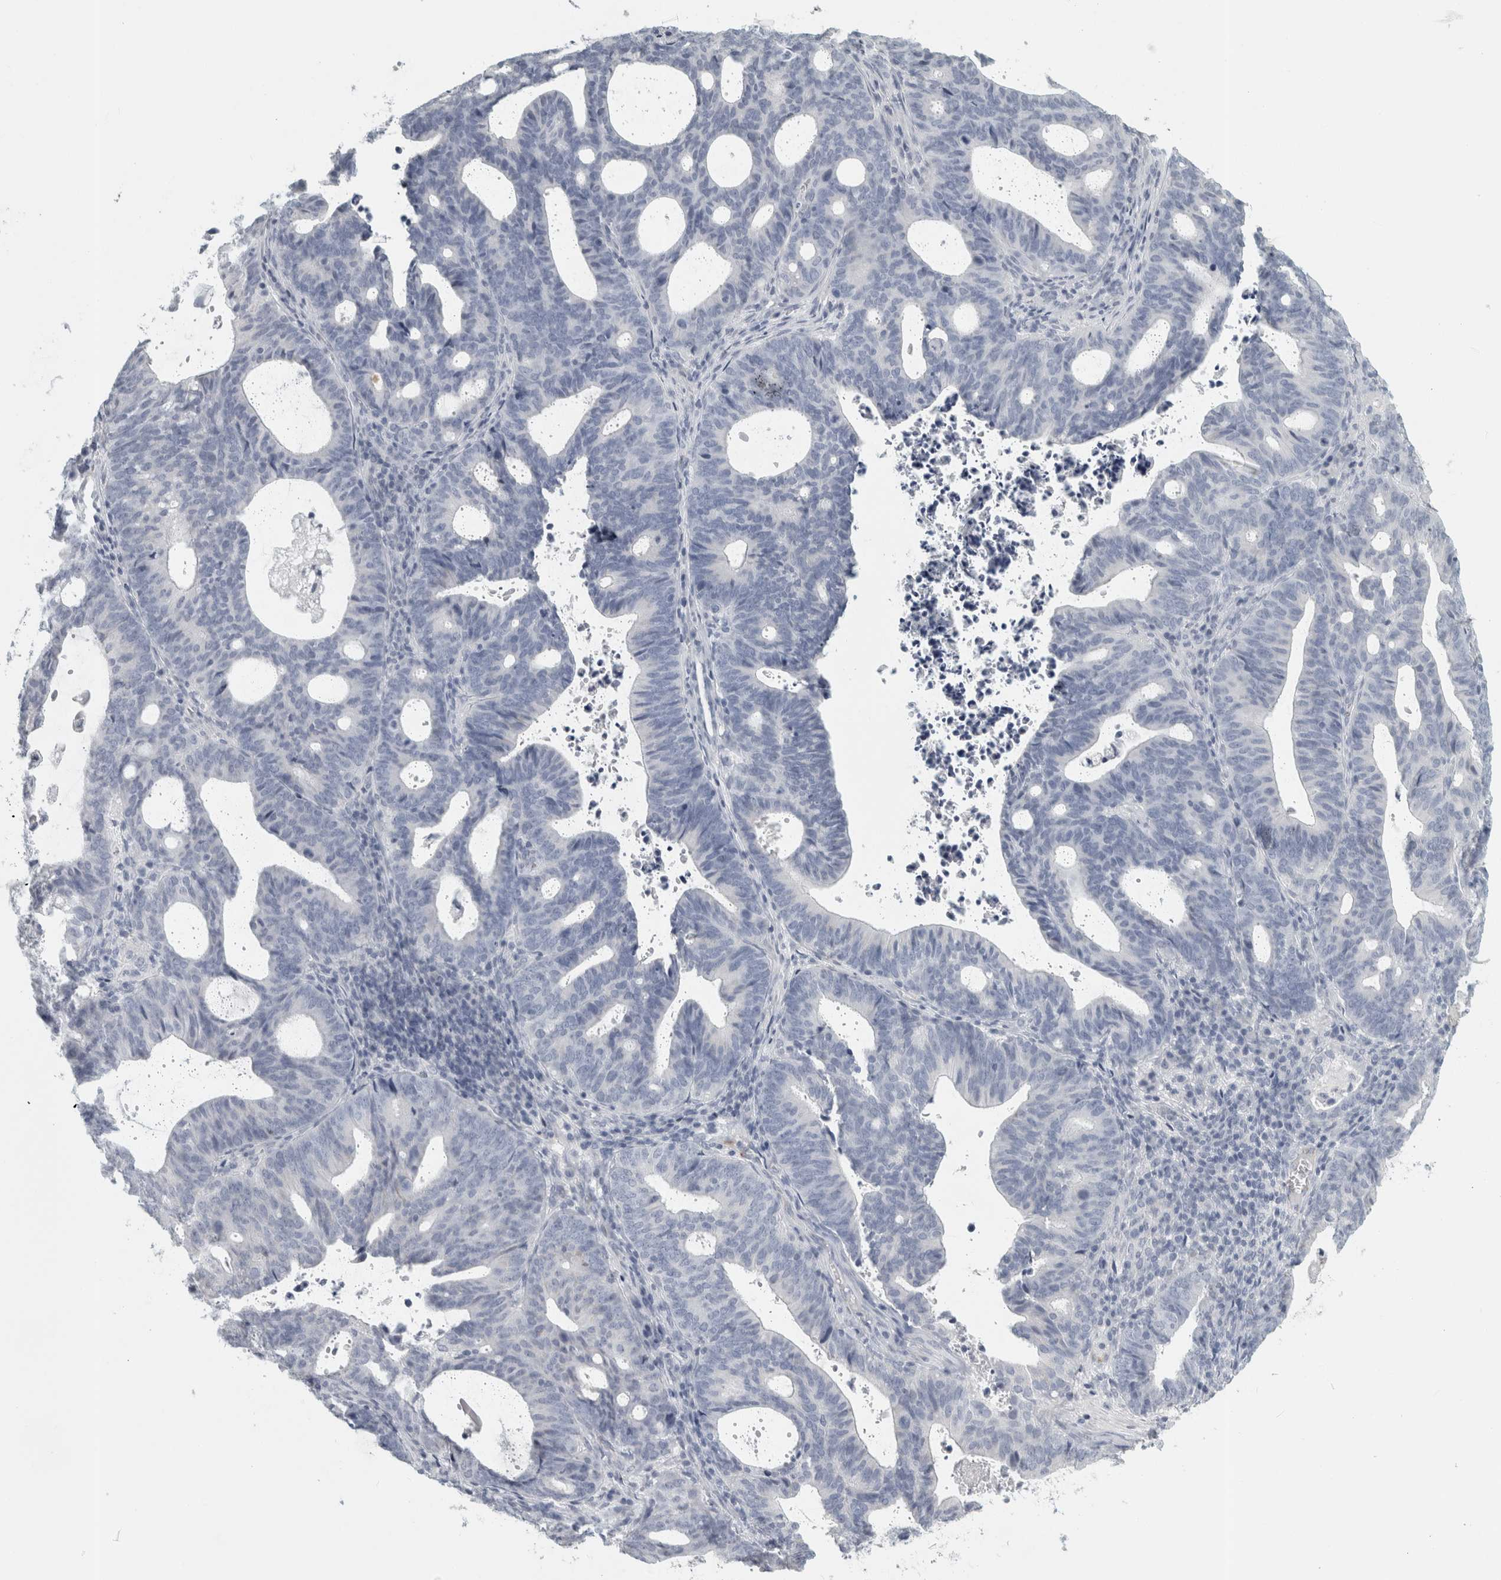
{"staining": {"intensity": "negative", "quantity": "none", "location": "none"}, "tissue": "endometrial cancer", "cell_type": "Tumor cells", "image_type": "cancer", "snomed": [{"axis": "morphology", "description": "Adenocarcinoma, NOS"}, {"axis": "topography", "description": "Uterus"}], "caption": "Immunohistochemistry (IHC) photomicrograph of human adenocarcinoma (endometrial) stained for a protein (brown), which exhibits no expression in tumor cells.", "gene": "CPE", "patient": {"sex": "female", "age": 83}}